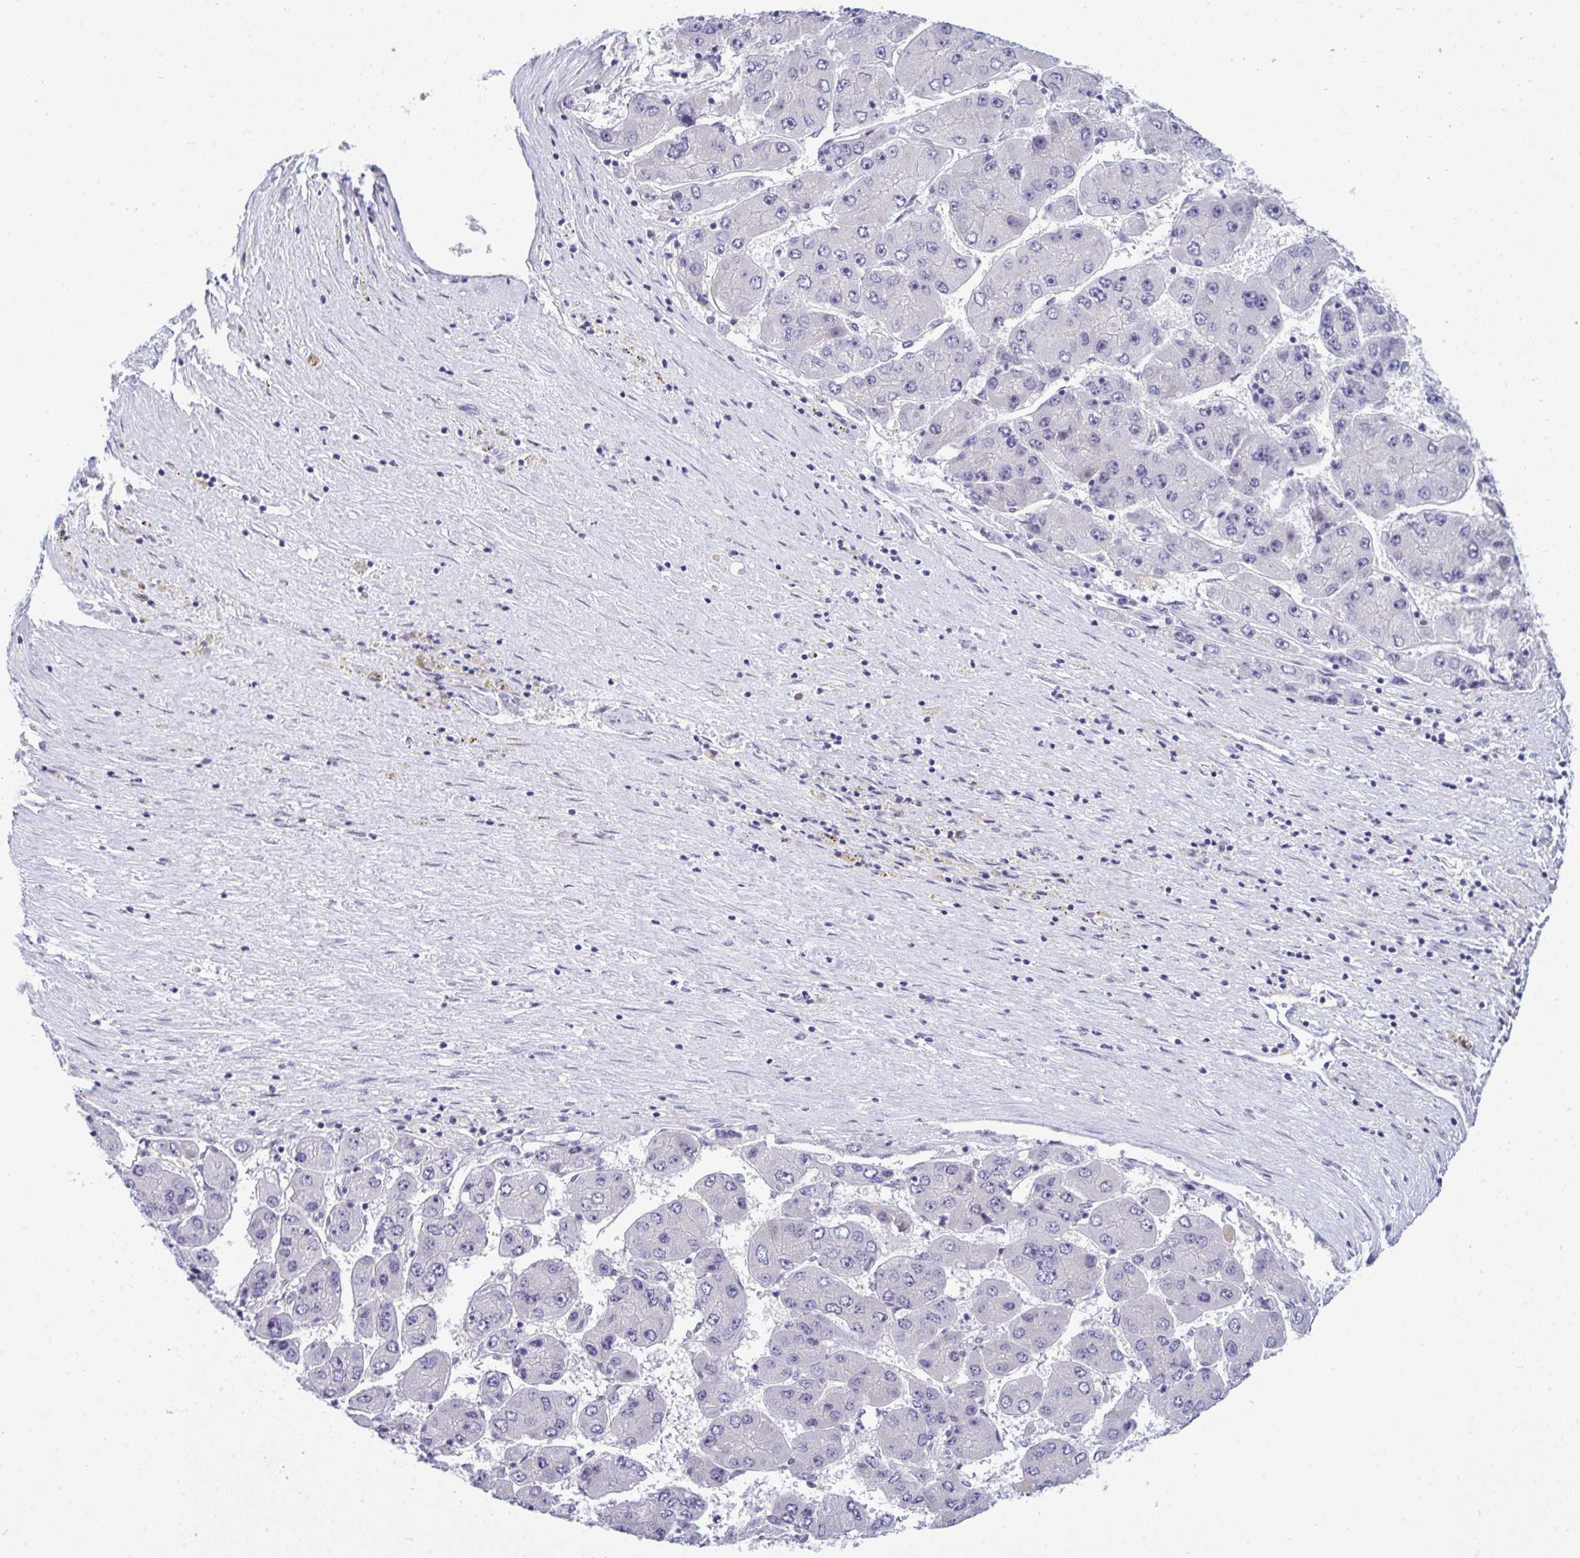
{"staining": {"intensity": "negative", "quantity": "none", "location": "none"}, "tissue": "liver cancer", "cell_type": "Tumor cells", "image_type": "cancer", "snomed": [{"axis": "morphology", "description": "Carcinoma, Hepatocellular, NOS"}, {"axis": "topography", "description": "Liver"}], "caption": "An immunohistochemistry (IHC) micrograph of liver hepatocellular carcinoma is shown. There is no staining in tumor cells of liver hepatocellular carcinoma.", "gene": "TAB1", "patient": {"sex": "female", "age": 61}}